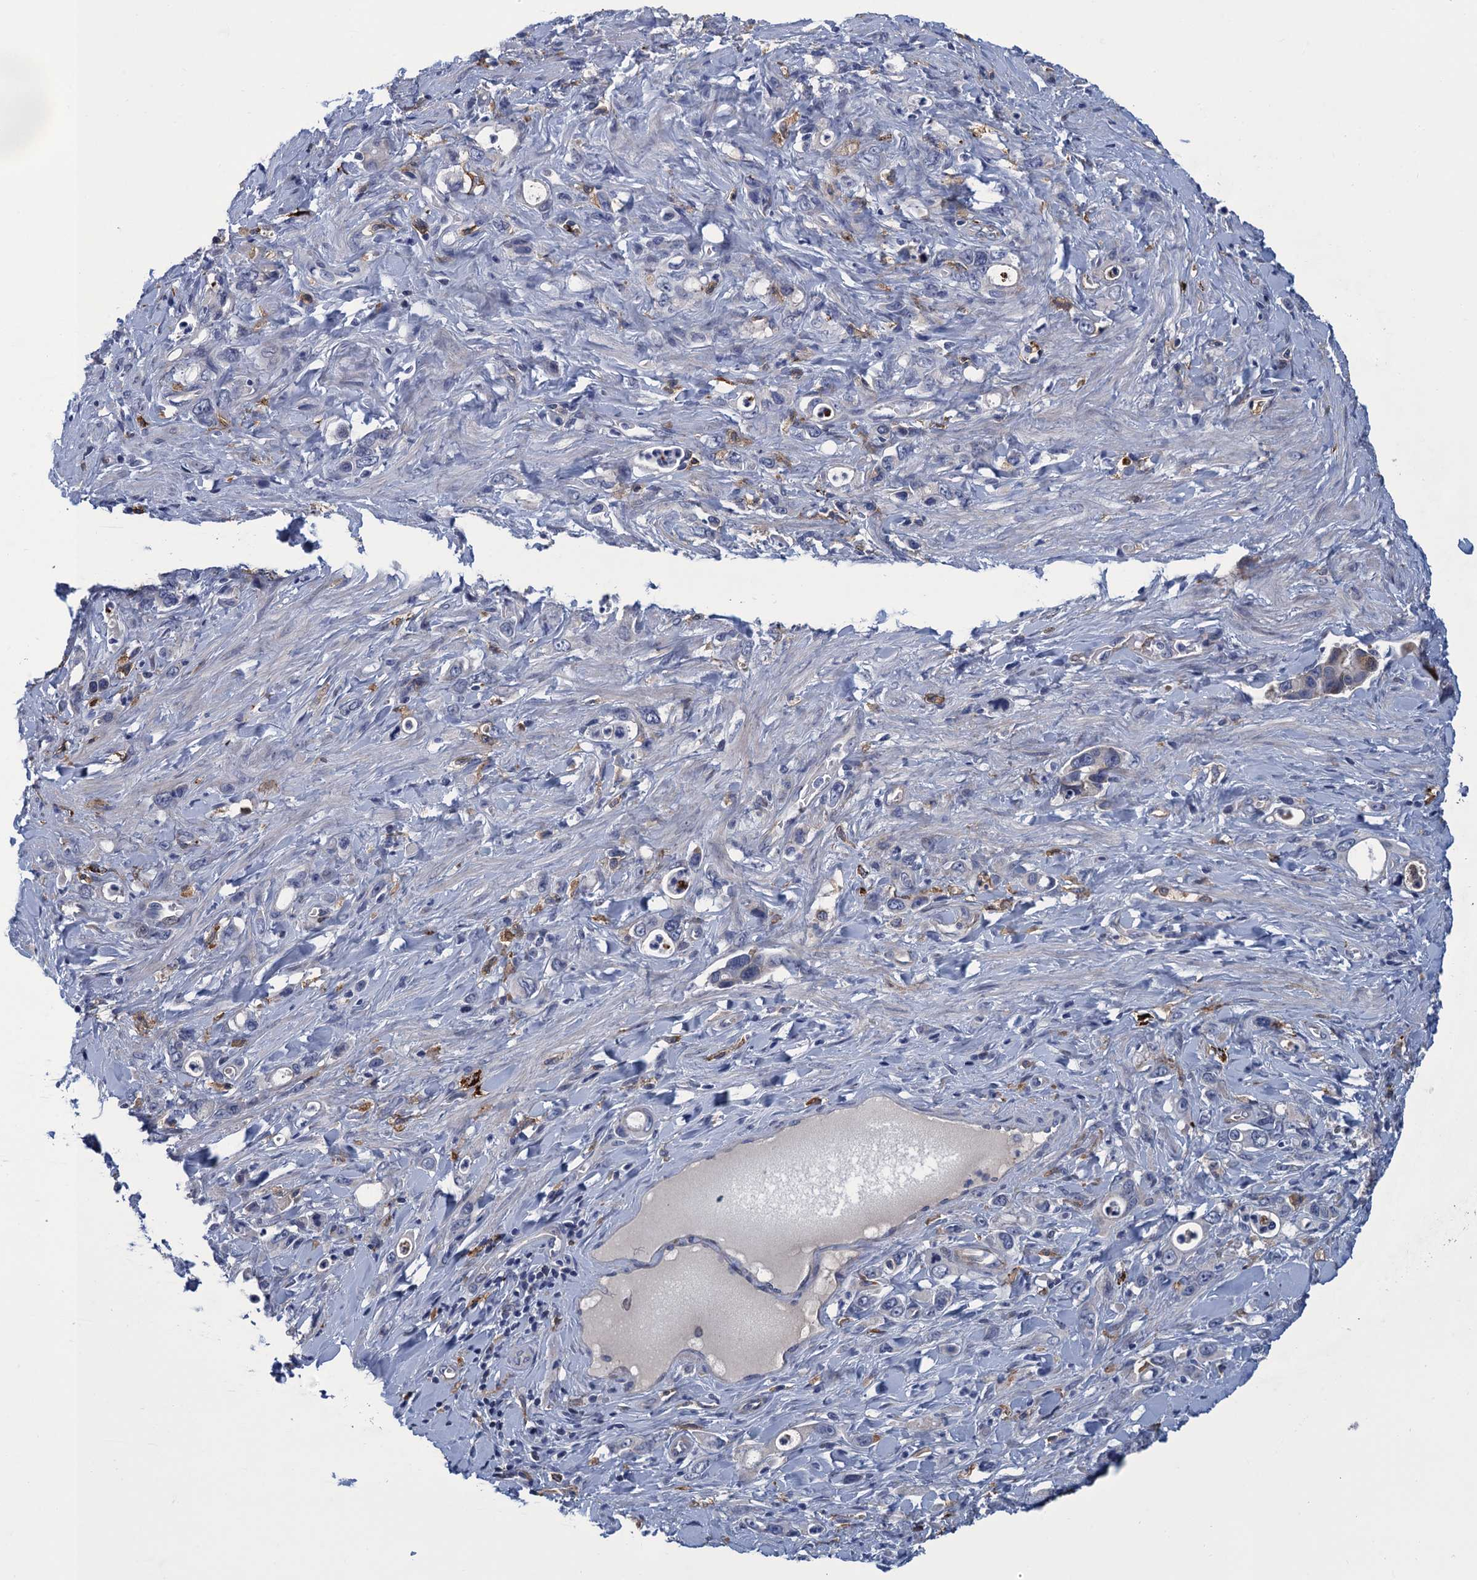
{"staining": {"intensity": "negative", "quantity": "none", "location": "none"}, "tissue": "stomach cancer", "cell_type": "Tumor cells", "image_type": "cancer", "snomed": [{"axis": "morphology", "description": "Adenocarcinoma, NOS"}, {"axis": "topography", "description": "Stomach, lower"}], "caption": "High power microscopy histopathology image of an immunohistochemistry (IHC) histopathology image of stomach cancer (adenocarcinoma), revealing no significant positivity in tumor cells.", "gene": "DNHD1", "patient": {"sex": "female", "age": 43}}